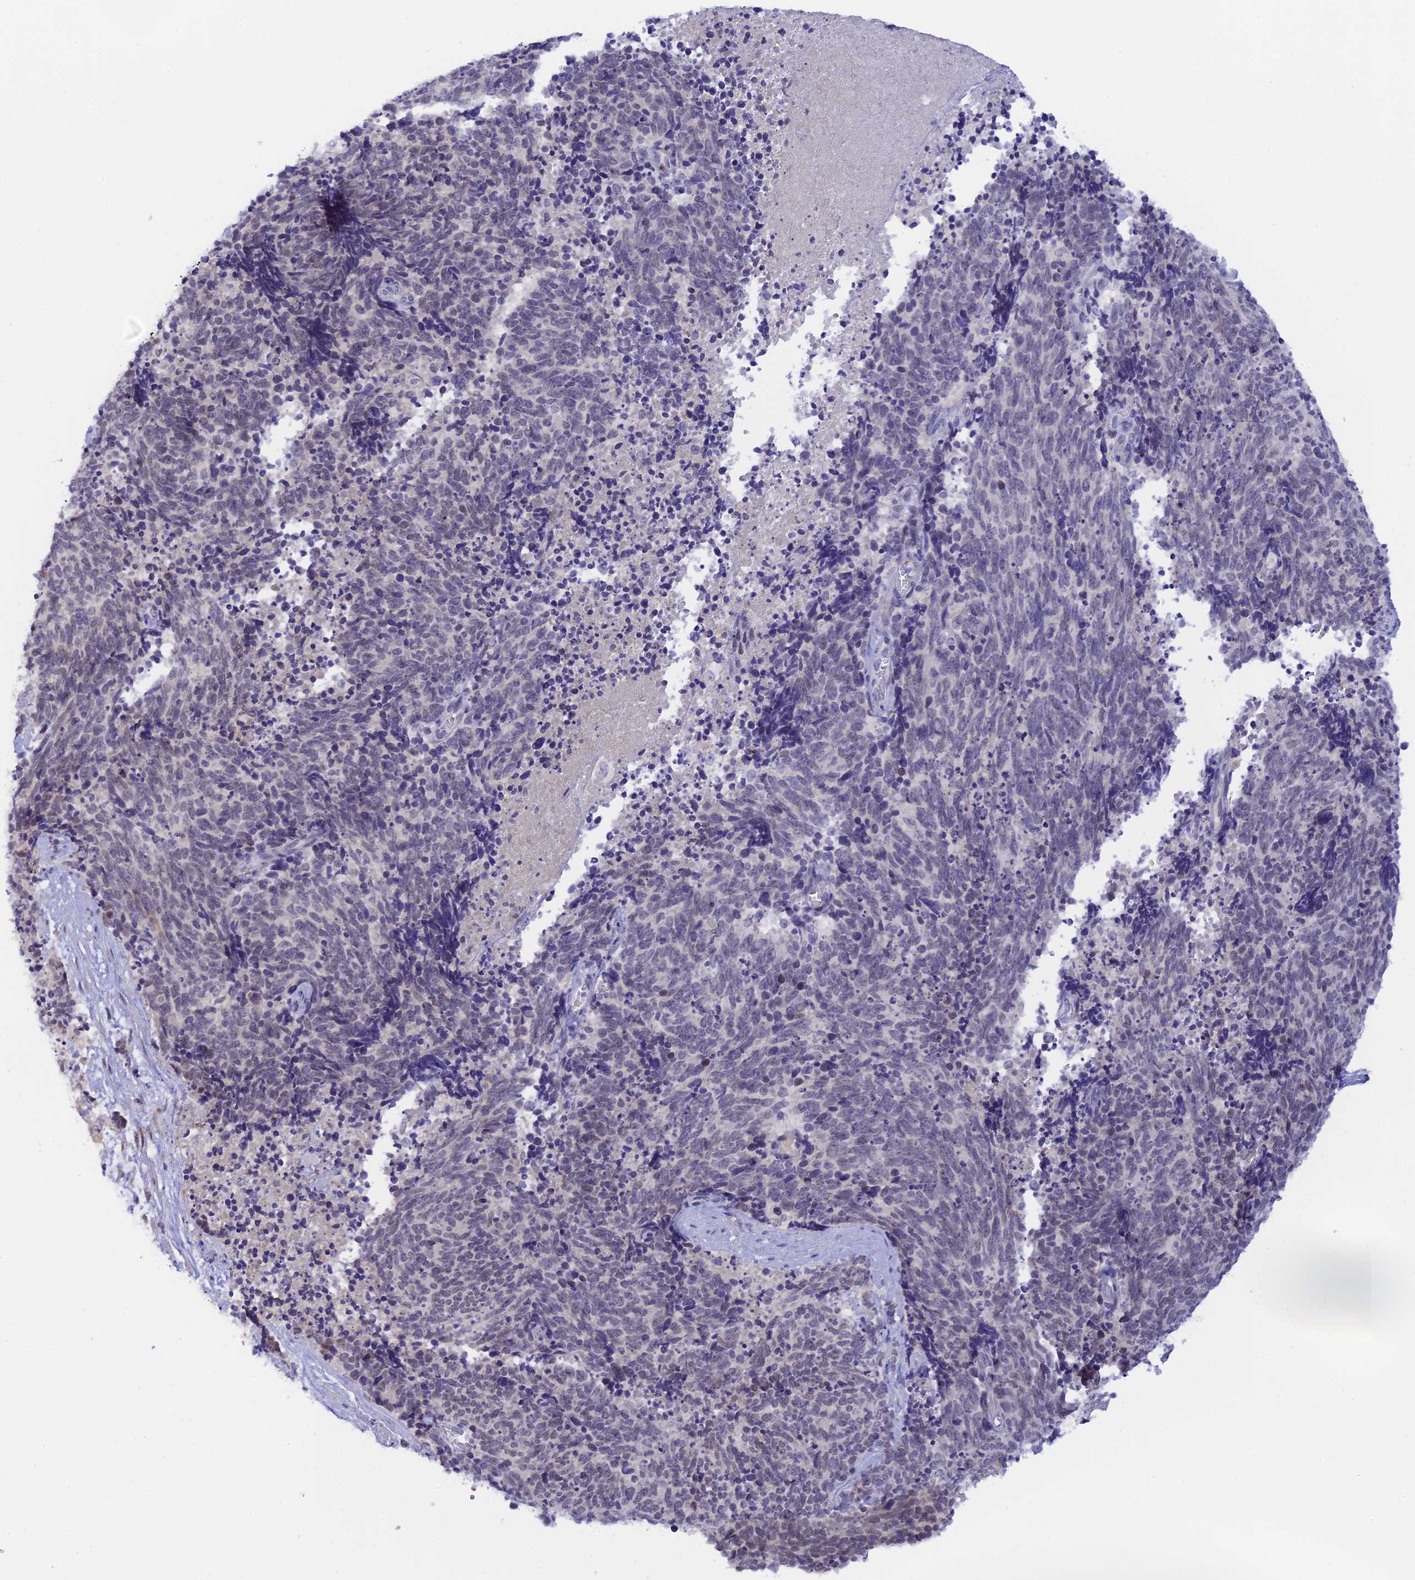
{"staining": {"intensity": "negative", "quantity": "none", "location": "none"}, "tissue": "cervical cancer", "cell_type": "Tumor cells", "image_type": "cancer", "snomed": [{"axis": "morphology", "description": "Squamous cell carcinoma, NOS"}, {"axis": "topography", "description": "Cervix"}], "caption": "Squamous cell carcinoma (cervical) was stained to show a protein in brown. There is no significant staining in tumor cells. (DAB (3,3'-diaminobenzidine) immunohistochemistry (IHC) visualized using brightfield microscopy, high magnification).", "gene": "RASGEF1B", "patient": {"sex": "female", "age": 29}}